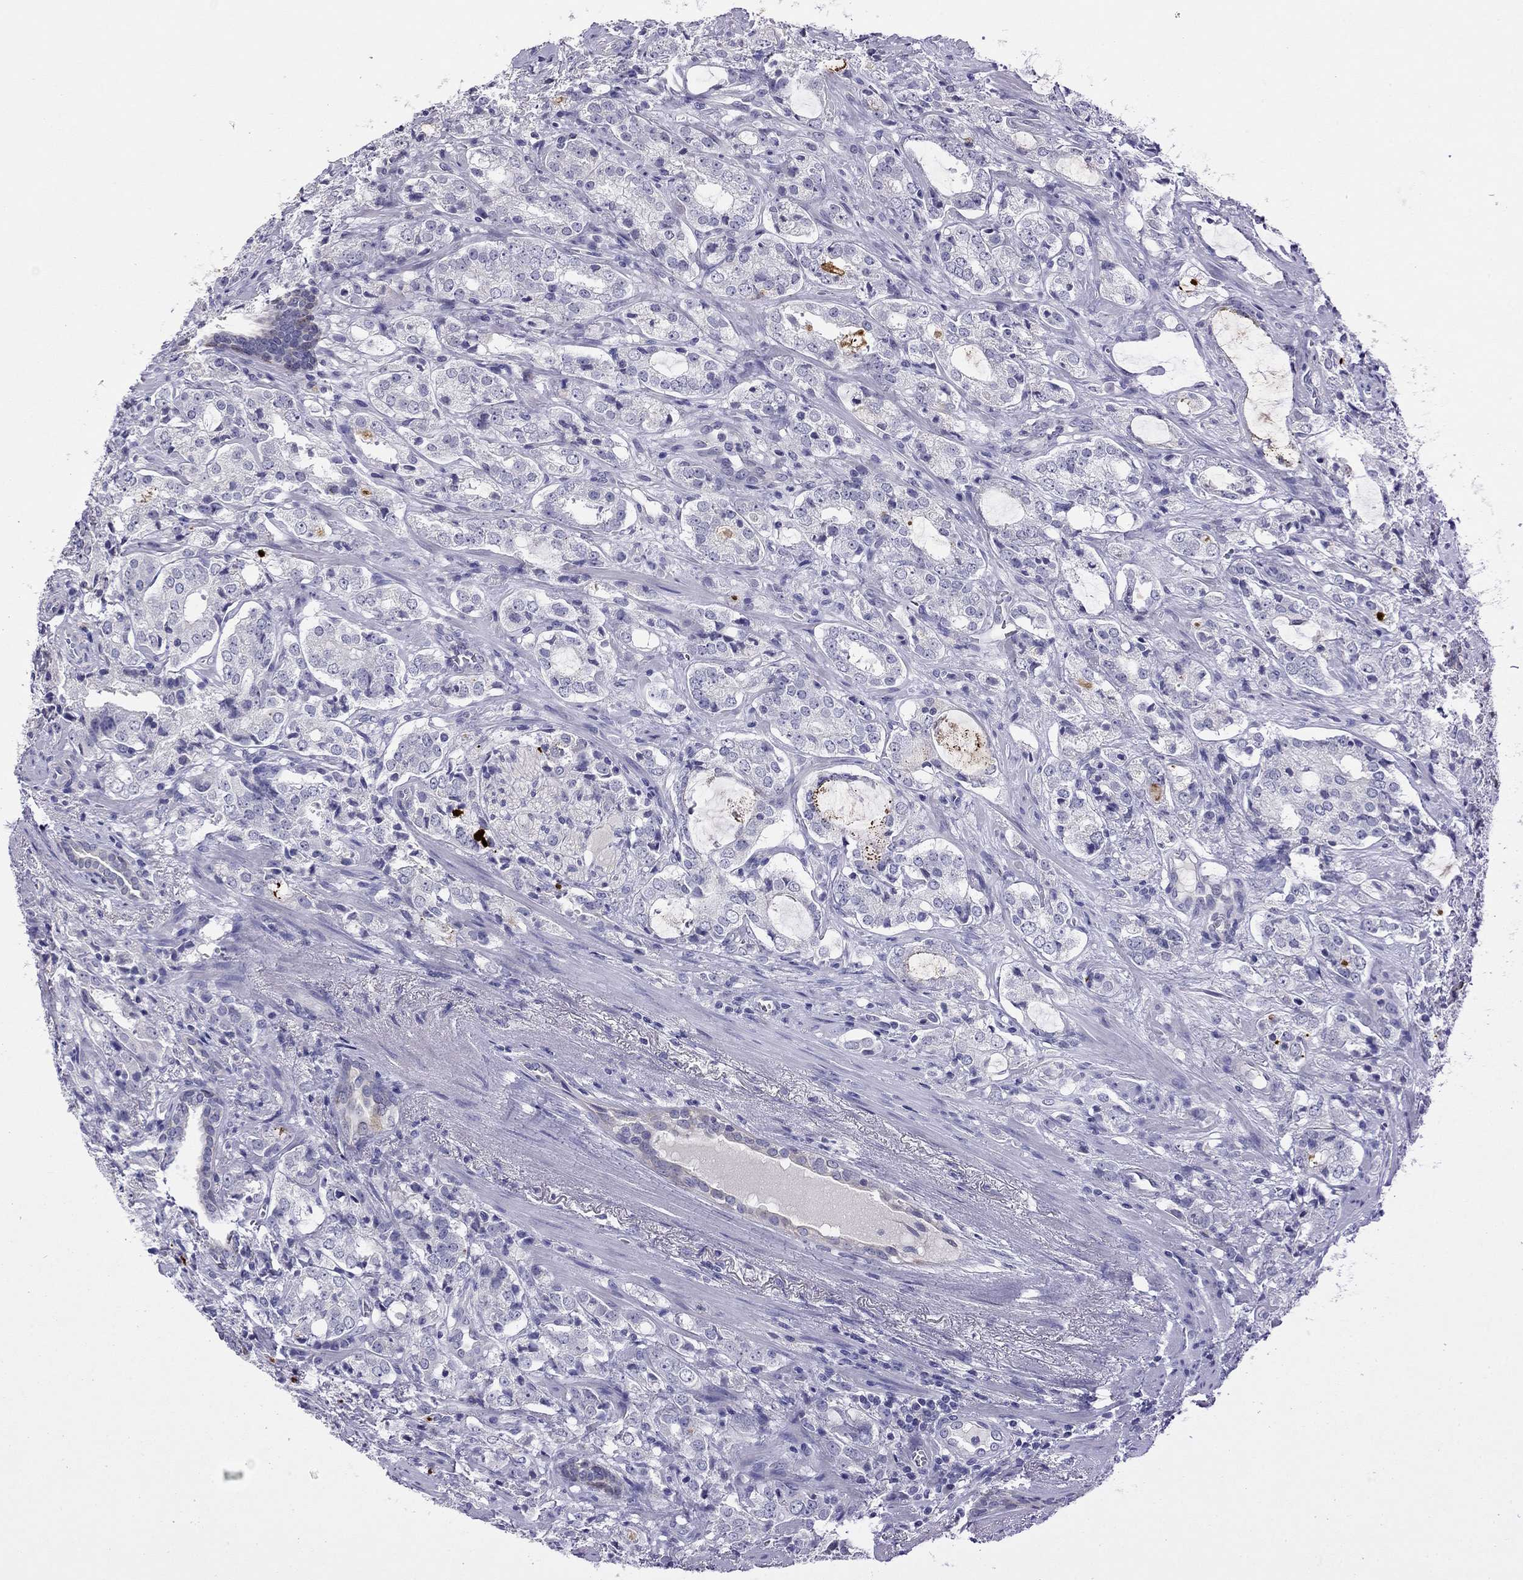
{"staining": {"intensity": "negative", "quantity": "none", "location": "none"}, "tissue": "prostate cancer", "cell_type": "Tumor cells", "image_type": "cancer", "snomed": [{"axis": "morphology", "description": "Adenocarcinoma, NOS"}, {"axis": "topography", "description": "Prostate"}], "caption": "Human prostate adenocarcinoma stained for a protein using immunohistochemistry (IHC) reveals no expression in tumor cells.", "gene": "CAPNS2", "patient": {"sex": "male", "age": 66}}